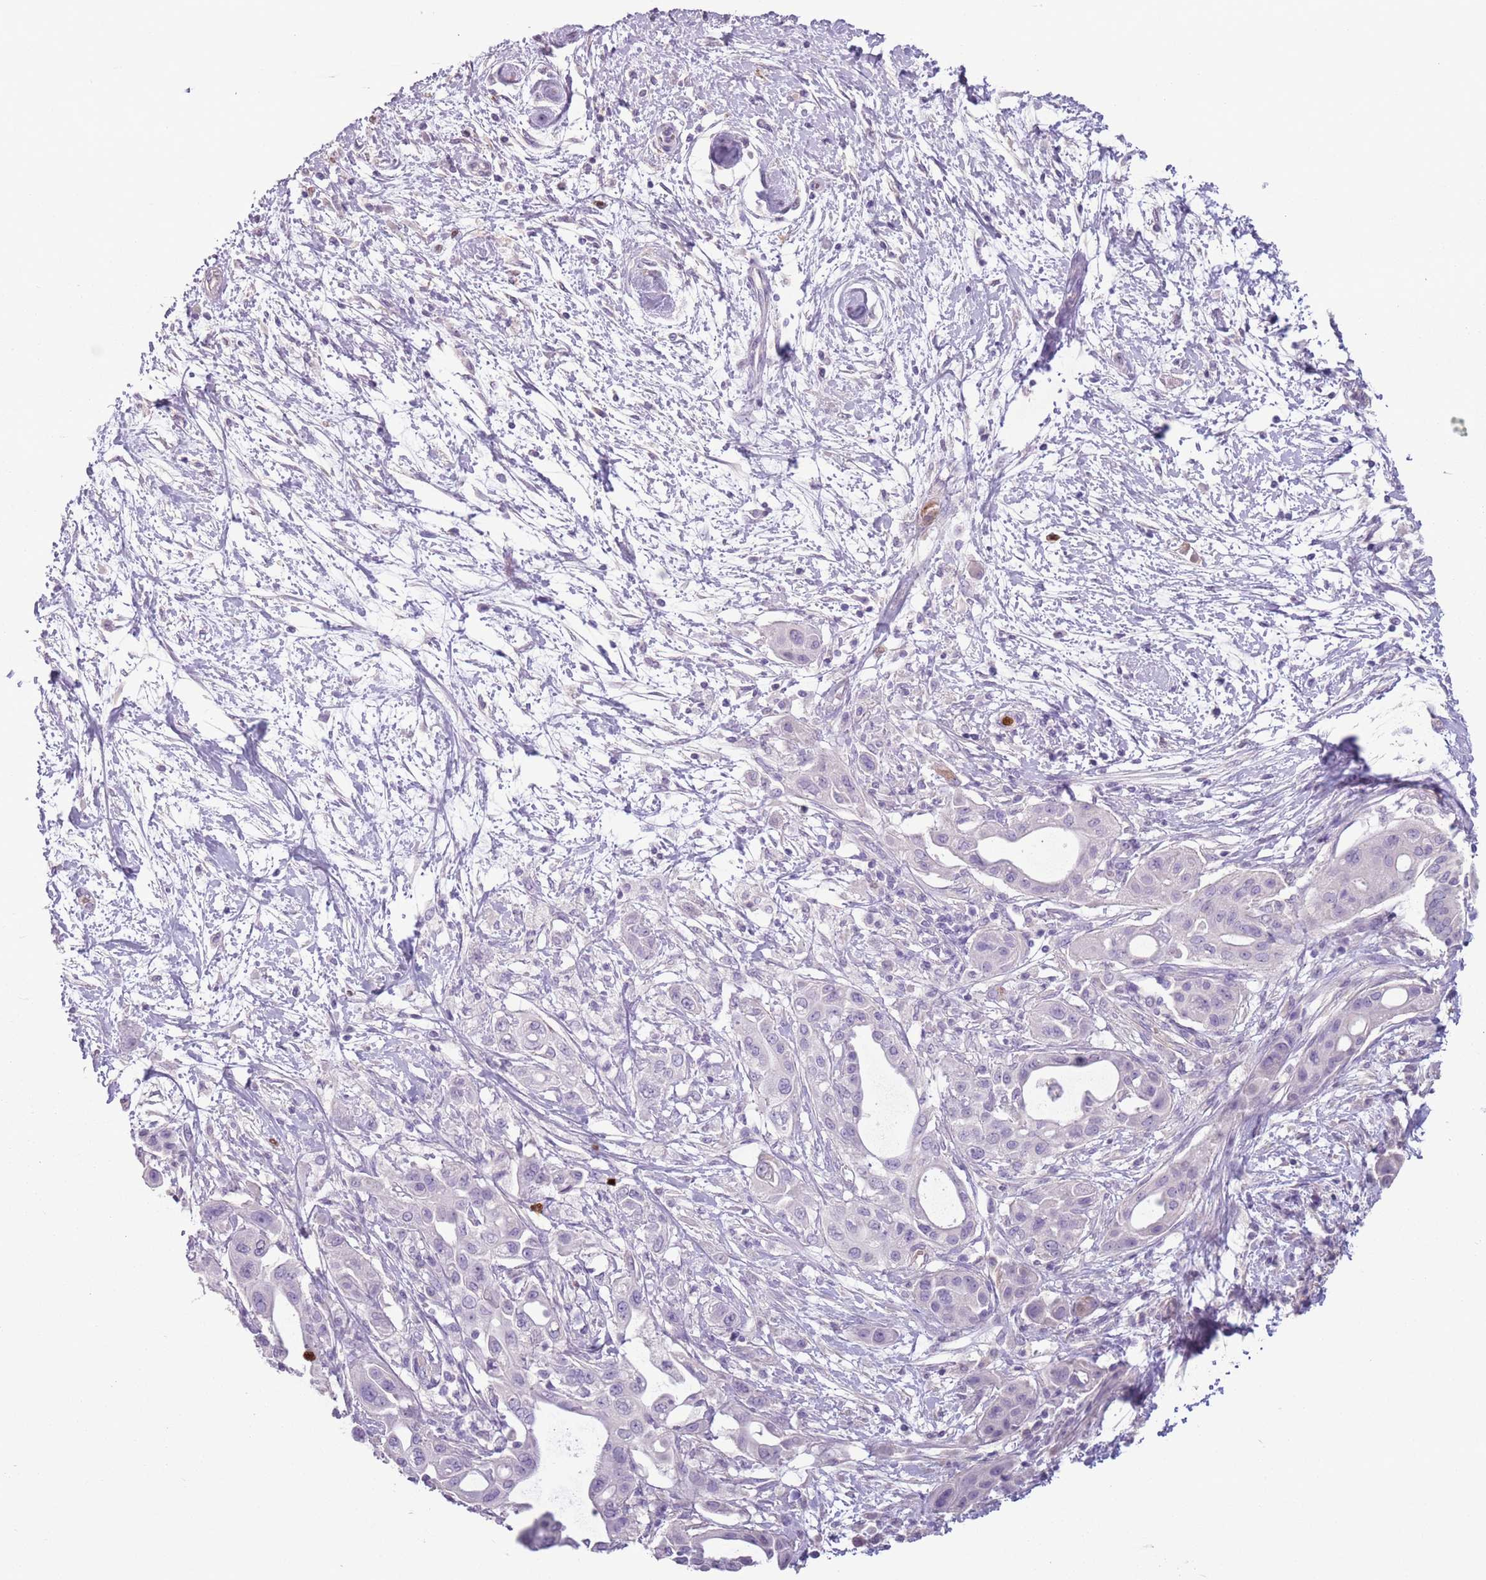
{"staining": {"intensity": "negative", "quantity": "none", "location": "none"}, "tissue": "pancreatic cancer", "cell_type": "Tumor cells", "image_type": "cancer", "snomed": [{"axis": "morphology", "description": "Adenocarcinoma, NOS"}, {"axis": "topography", "description": "Pancreas"}], "caption": "Human pancreatic cancer stained for a protein using immunohistochemistry shows no staining in tumor cells.", "gene": "CELF6", "patient": {"sex": "male", "age": 68}}